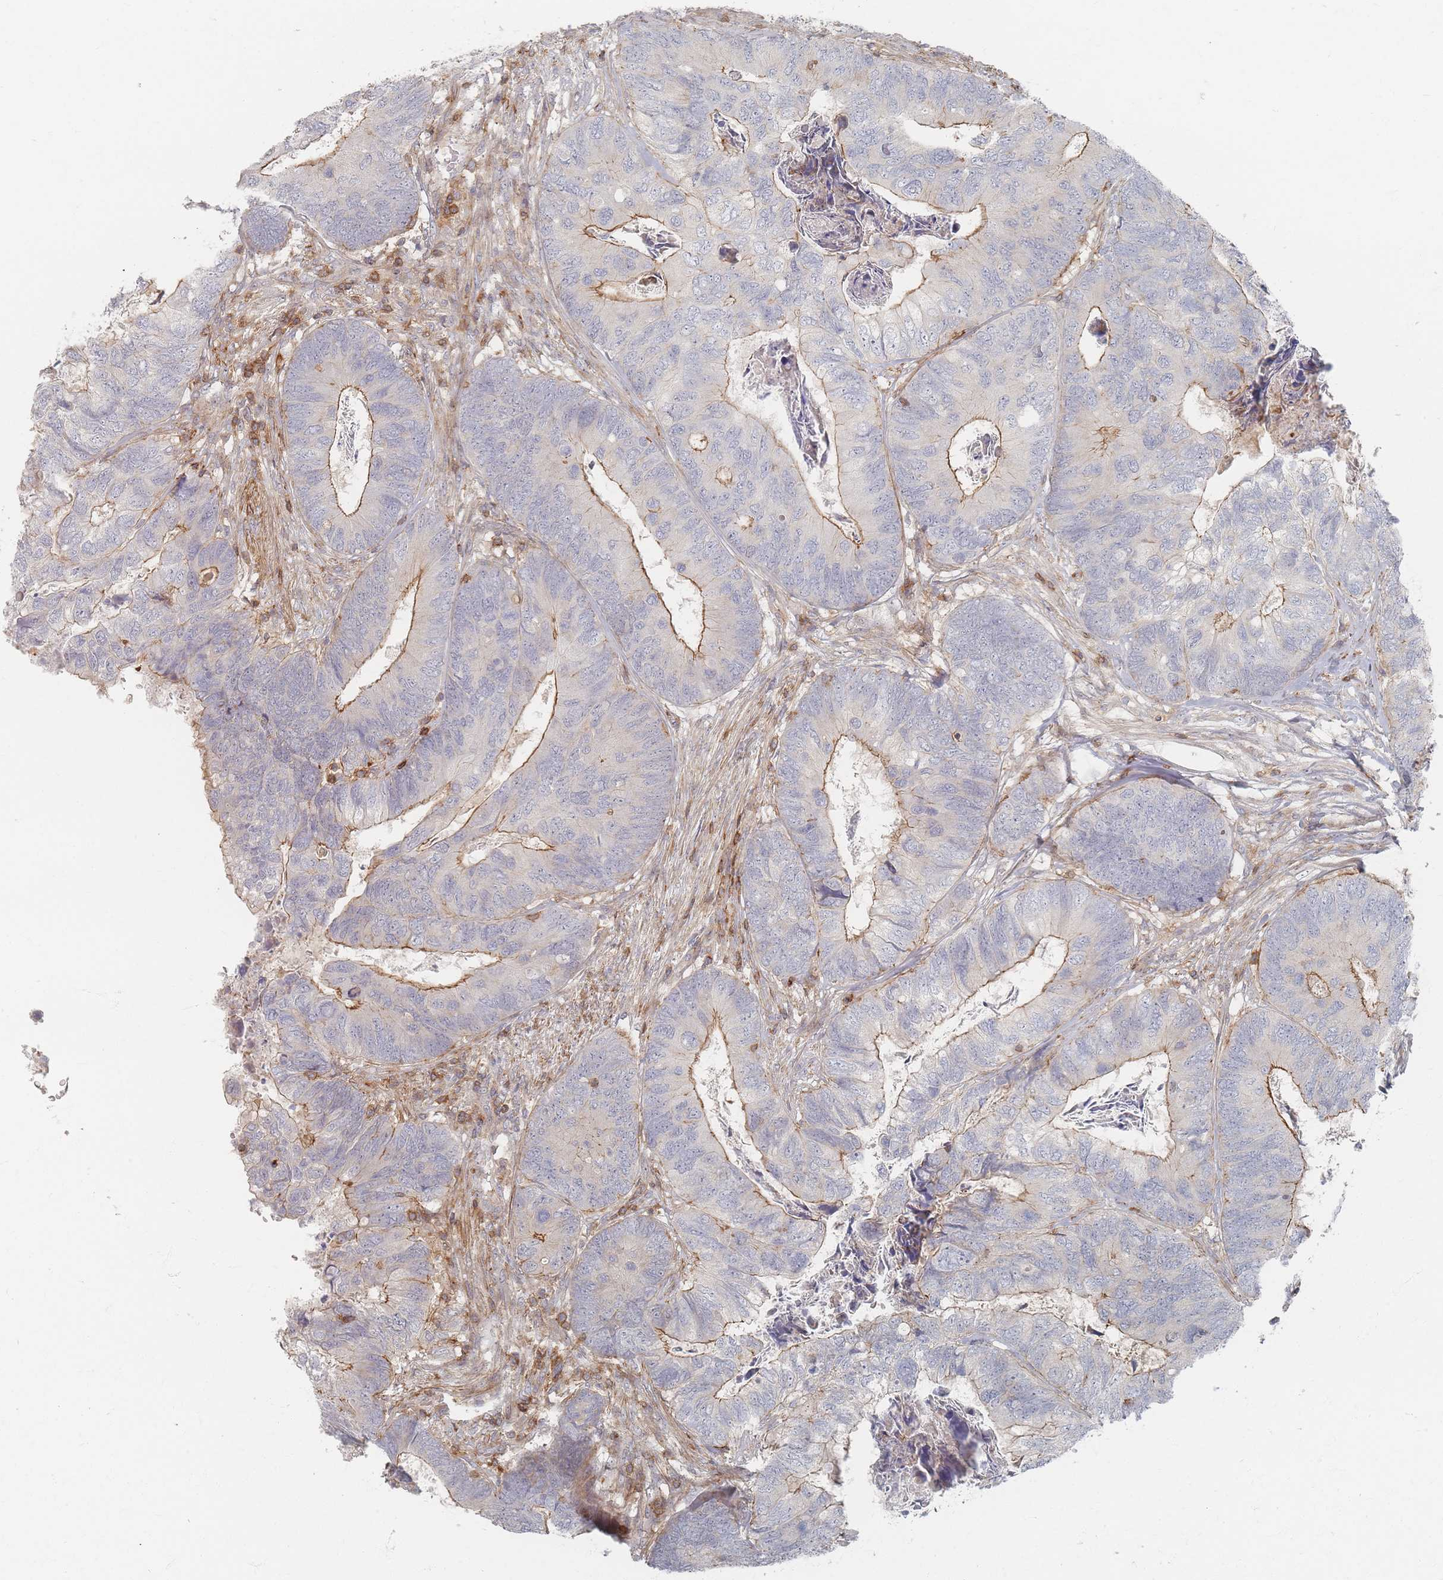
{"staining": {"intensity": "moderate", "quantity": ">75%", "location": "cytoplasmic/membranous"}, "tissue": "colorectal cancer", "cell_type": "Tumor cells", "image_type": "cancer", "snomed": [{"axis": "morphology", "description": "Adenocarcinoma, NOS"}, {"axis": "topography", "description": "Colon"}], "caption": "DAB (3,3'-diaminobenzidine) immunohistochemical staining of colorectal cancer displays moderate cytoplasmic/membranous protein staining in about >75% of tumor cells.", "gene": "ZNF852", "patient": {"sex": "female", "age": 67}}